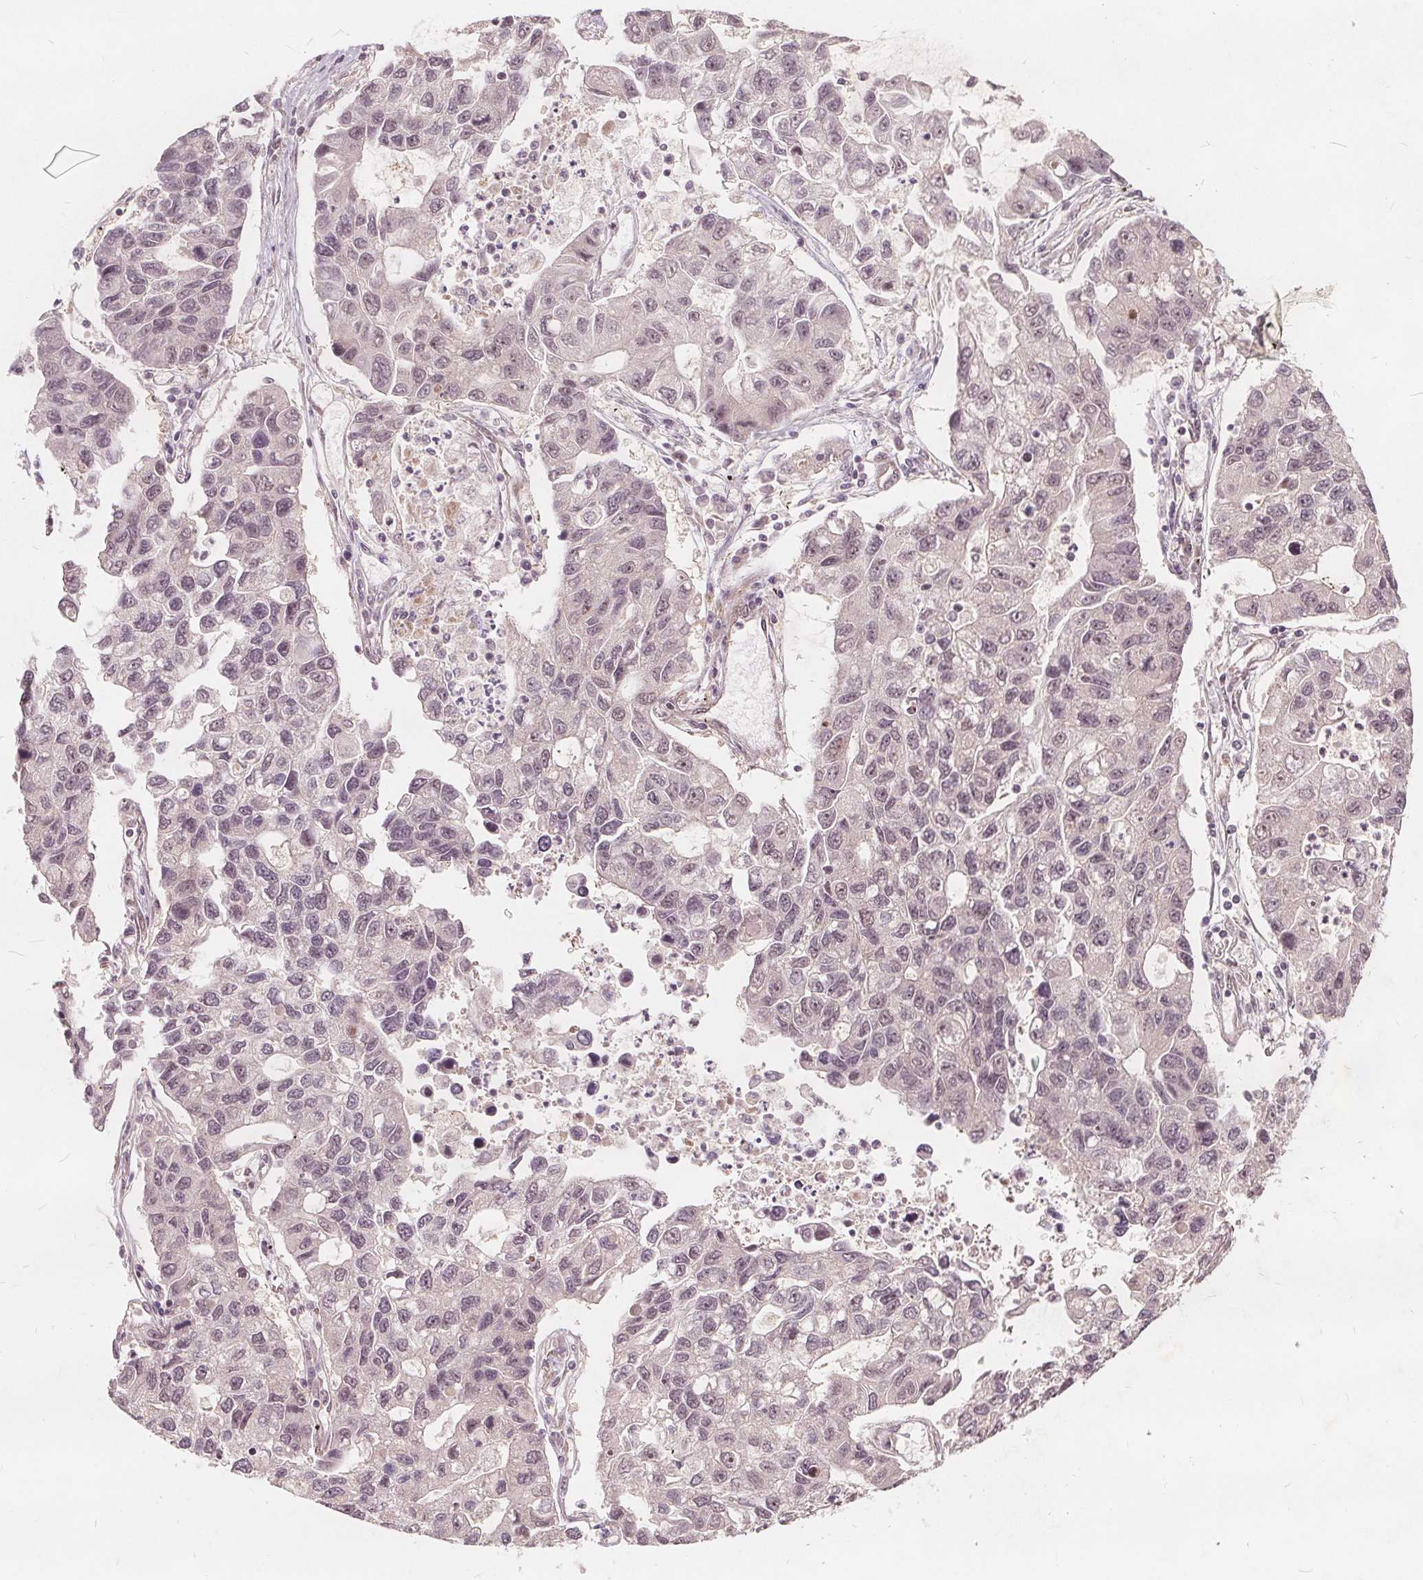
{"staining": {"intensity": "negative", "quantity": "none", "location": "none"}, "tissue": "lung cancer", "cell_type": "Tumor cells", "image_type": "cancer", "snomed": [{"axis": "morphology", "description": "Adenocarcinoma, NOS"}, {"axis": "topography", "description": "Bronchus"}, {"axis": "topography", "description": "Lung"}], "caption": "A photomicrograph of human adenocarcinoma (lung) is negative for staining in tumor cells.", "gene": "PPP1CB", "patient": {"sex": "female", "age": 51}}